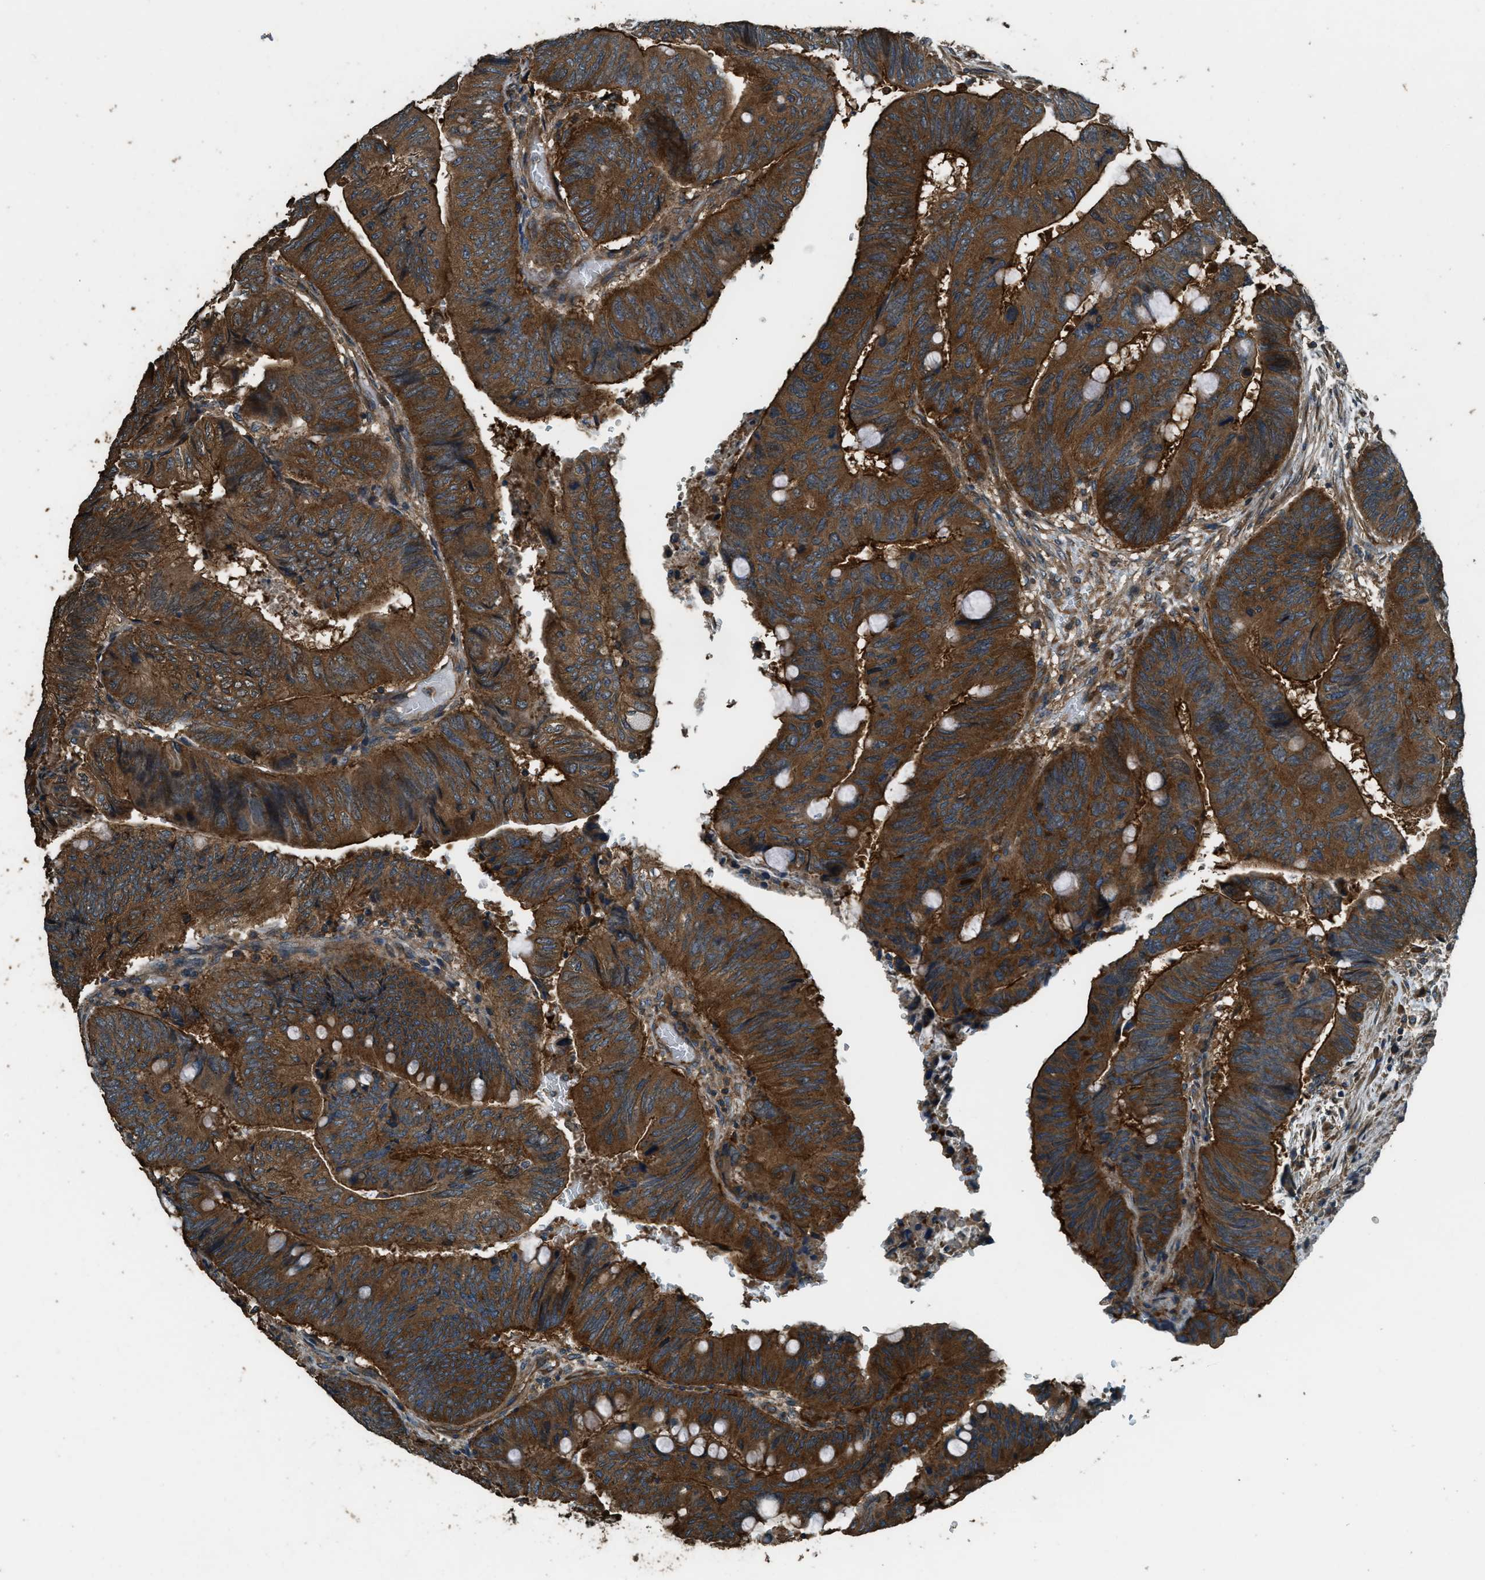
{"staining": {"intensity": "strong", "quantity": ">75%", "location": "cytoplasmic/membranous"}, "tissue": "colorectal cancer", "cell_type": "Tumor cells", "image_type": "cancer", "snomed": [{"axis": "morphology", "description": "Normal tissue, NOS"}, {"axis": "morphology", "description": "Adenocarcinoma, NOS"}, {"axis": "topography", "description": "Rectum"}, {"axis": "topography", "description": "Peripheral nerve tissue"}], "caption": "Immunohistochemical staining of human adenocarcinoma (colorectal) exhibits high levels of strong cytoplasmic/membranous protein positivity in approximately >75% of tumor cells.", "gene": "MARS1", "patient": {"sex": "male", "age": 92}}